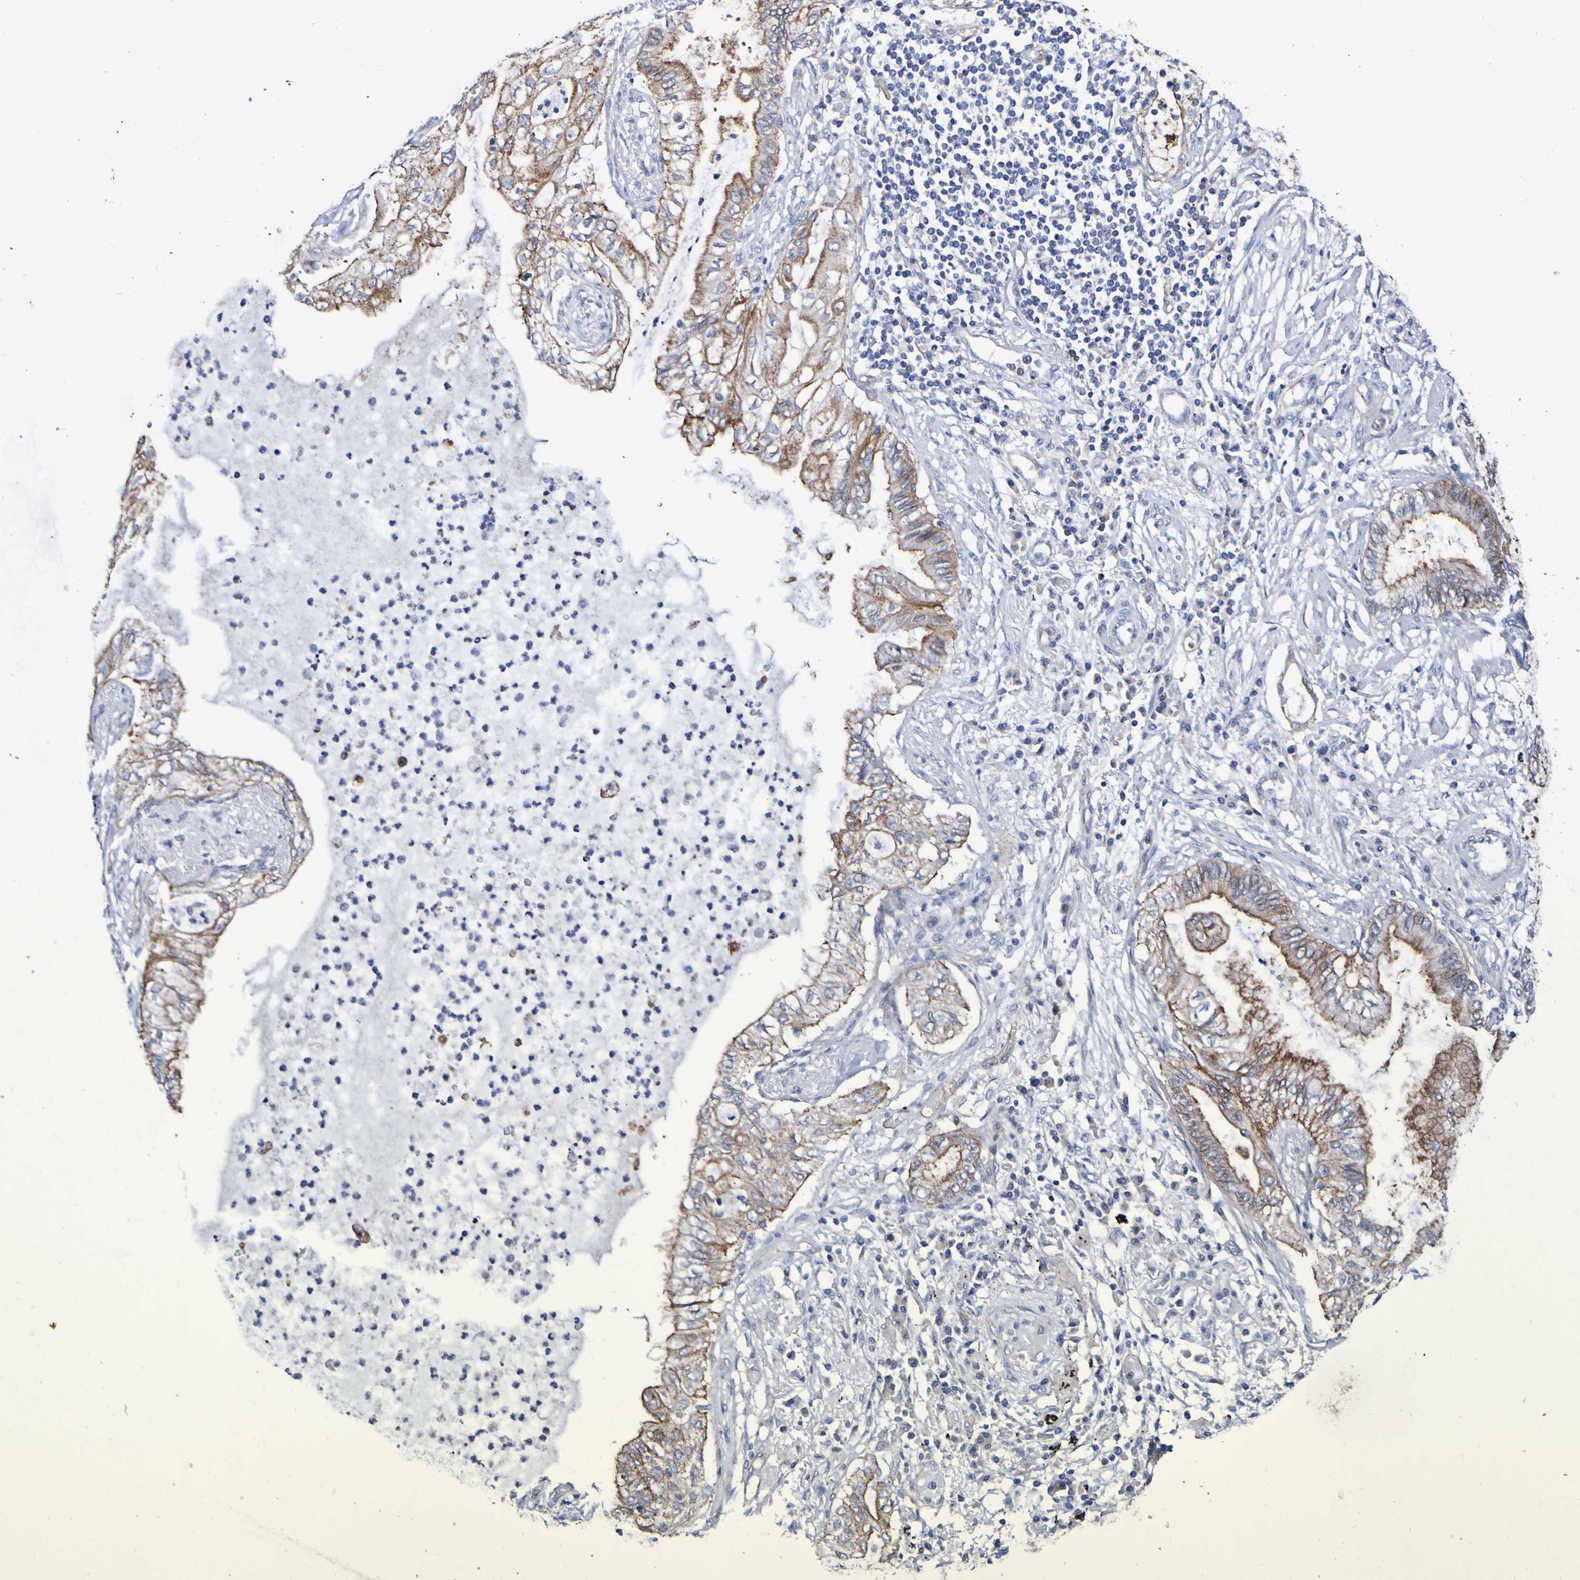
{"staining": {"intensity": "moderate", "quantity": "25%-75%", "location": "cytoplasmic/membranous"}, "tissue": "lung cancer", "cell_type": "Tumor cells", "image_type": "cancer", "snomed": [{"axis": "morphology", "description": "Normal tissue, NOS"}, {"axis": "morphology", "description": "Adenocarcinoma, NOS"}, {"axis": "topography", "description": "Bronchus"}, {"axis": "topography", "description": "Lung"}], "caption": "The immunohistochemical stain shows moderate cytoplasmic/membranous staining in tumor cells of lung adenocarcinoma tissue.", "gene": "GJB1", "patient": {"sex": "female", "age": 70}}